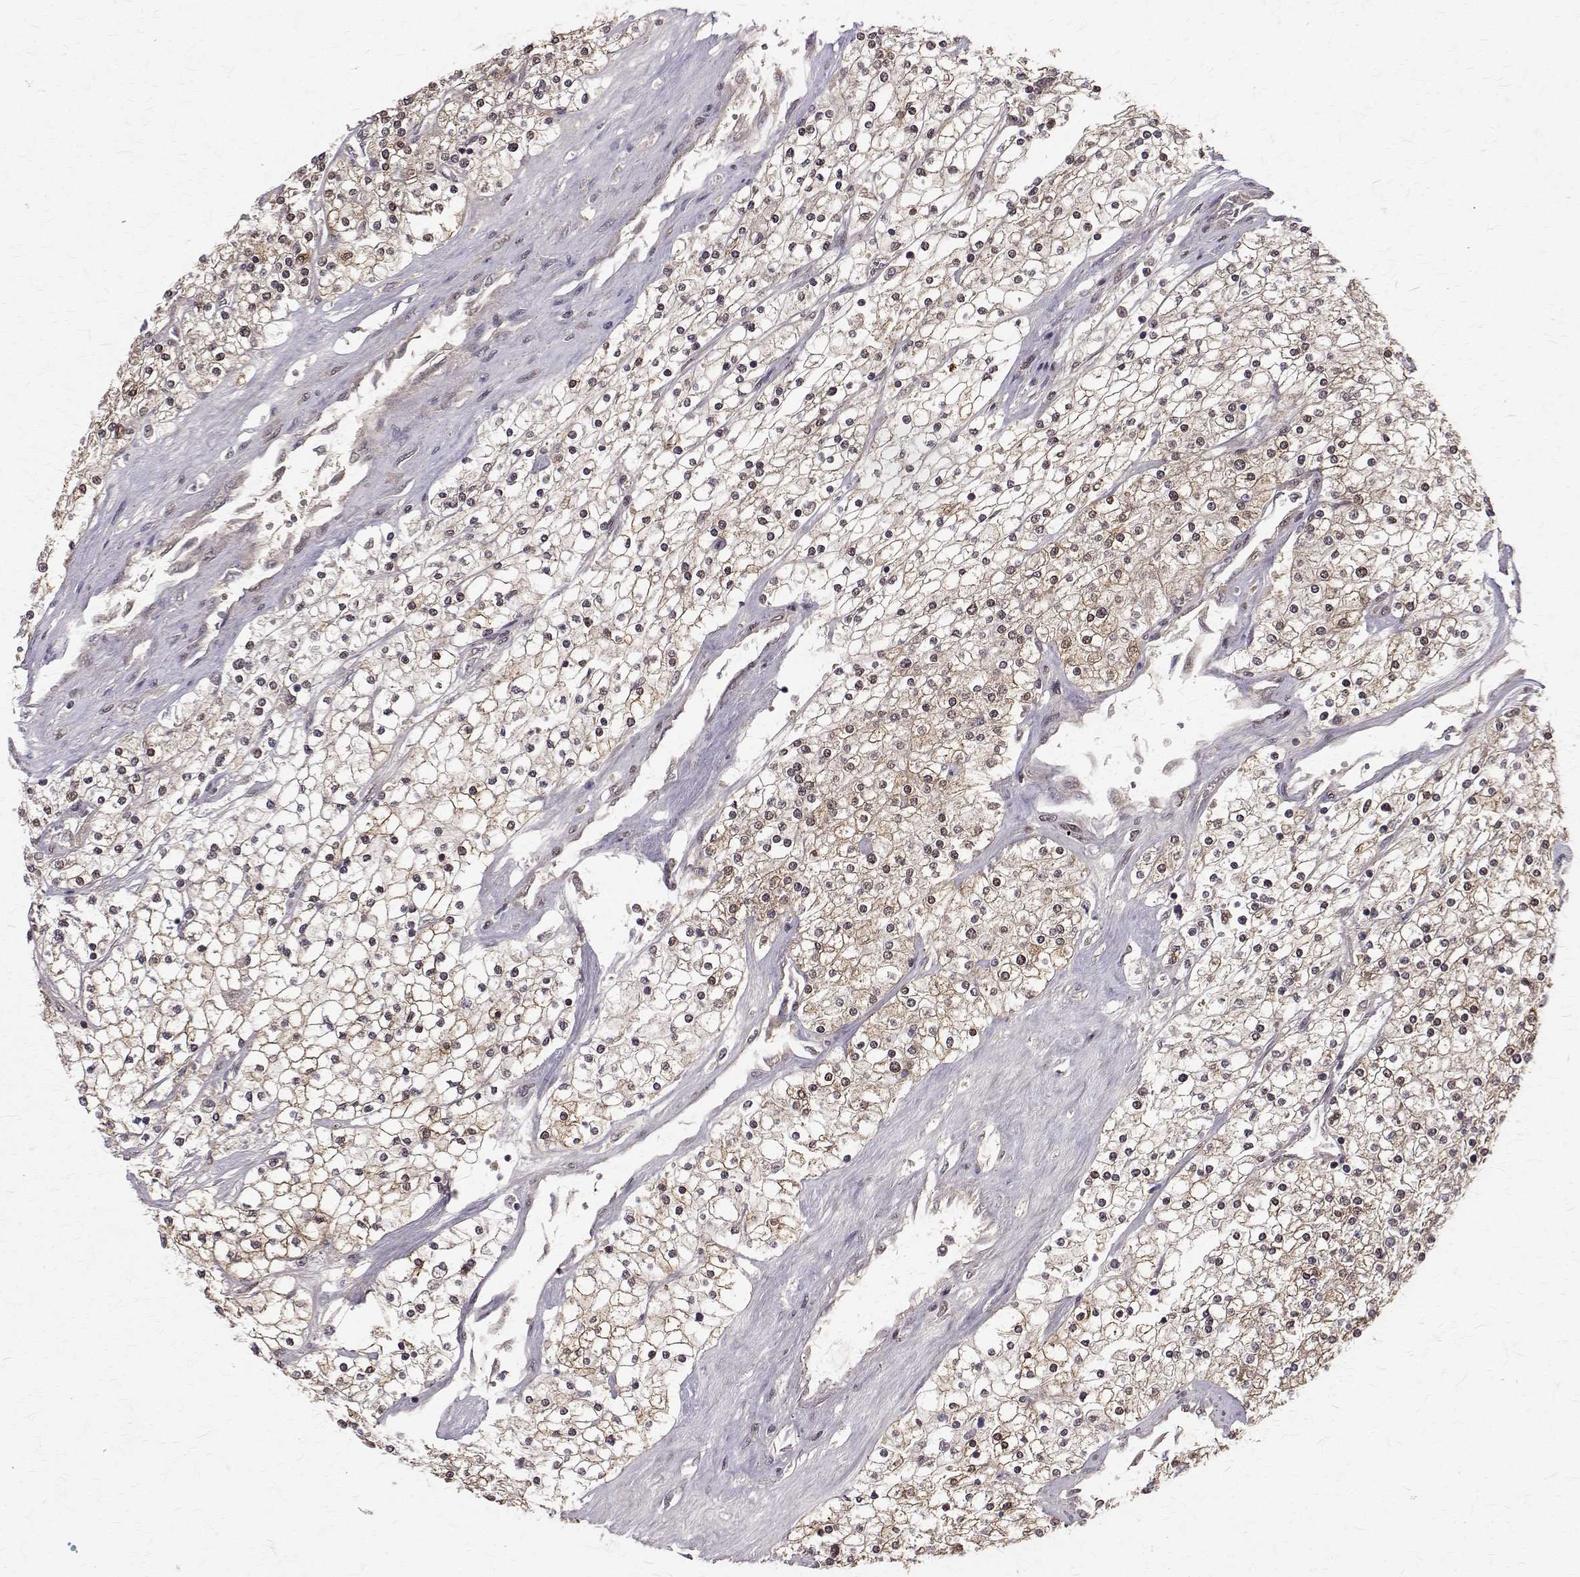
{"staining": {"intensity": "weak", "quantity": ">75%", "location": "cytoplasmic/membranous,nuclear"}, "tissue": "renal cancer", "cell_type": "Tumor cells", "image_type": "cancer", "snomed": [{"axis": "morphology", "description": "Adenocarcinoma, NOS"}, {"axis": "topography", "description": "Kidney"}], "caption": "Immunohistochemical staining of human adenocarcinoma (renal) demonstrates low levels of weak cytoplasmic/membranous and nuclear expression in approximately >75% of tumor cells.", "gene": "NIF3L1", "patient": {"sex": "male", "age": 80}}